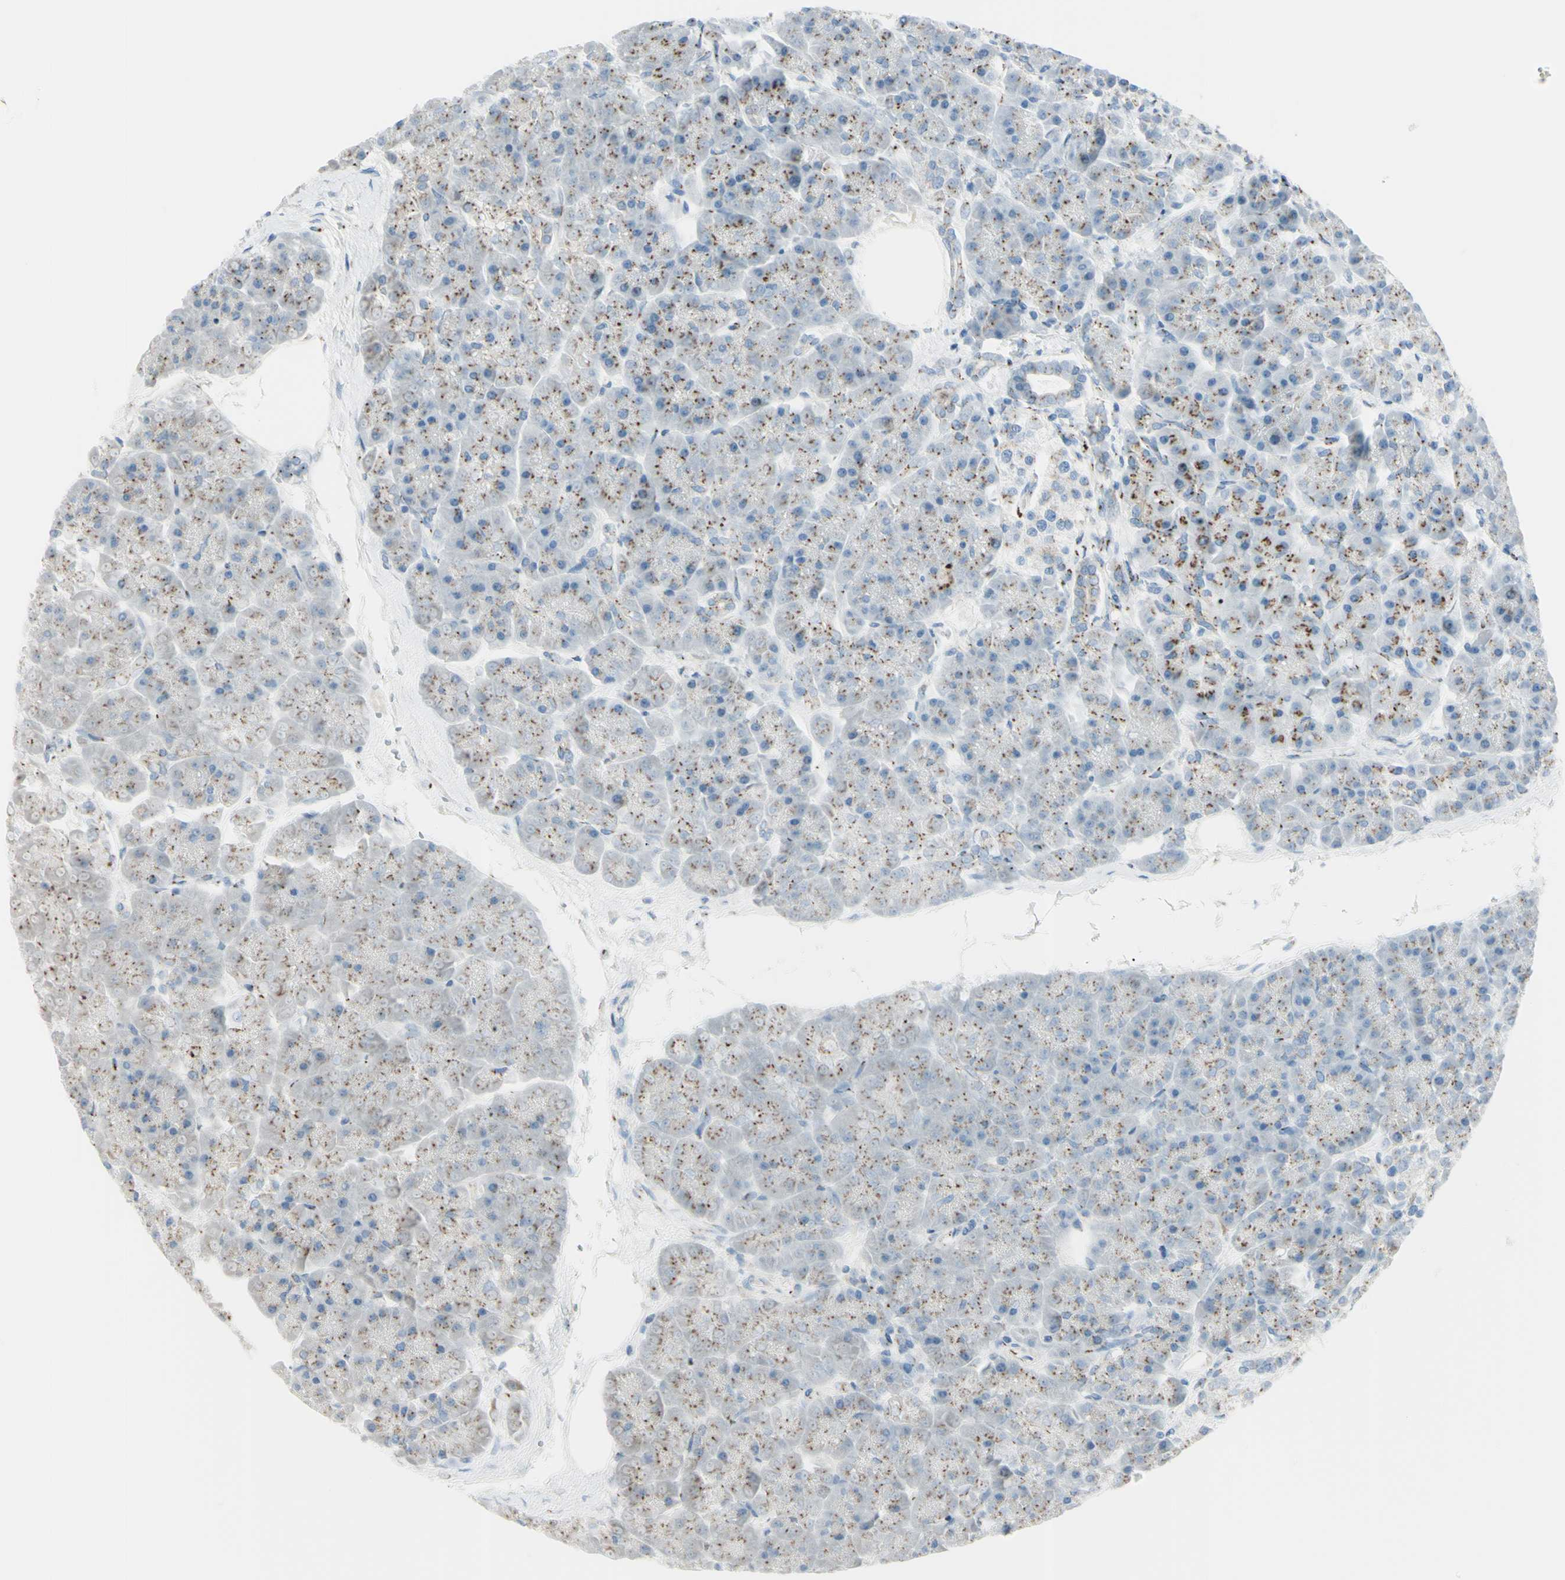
{"staining": {"intensity": "moderate", "quantity": "25%-75%", "location": "cytoplasmic/membranous"}, "tissue": "pancreas", "cell_type": "Exocrine glandular cells", "image_type": "normal", "snomed": [{"axis": "morphology", "description": "Normal tissue, NOS"}, {"axis": "topography", "description": "Pancreas"}], "caption": "Pancreas stained for a protein displays moderate cytoplasmic/membranous positivity in exocrine glandular cells. (Stains: DAB (3,3'-diaminobenzidine) in brown, nuclei in blue, Microscopy: brightfield microscopy at high magnification).", "gene": "B4GALT1", "patient": {"sex": "female", "age": 70}}